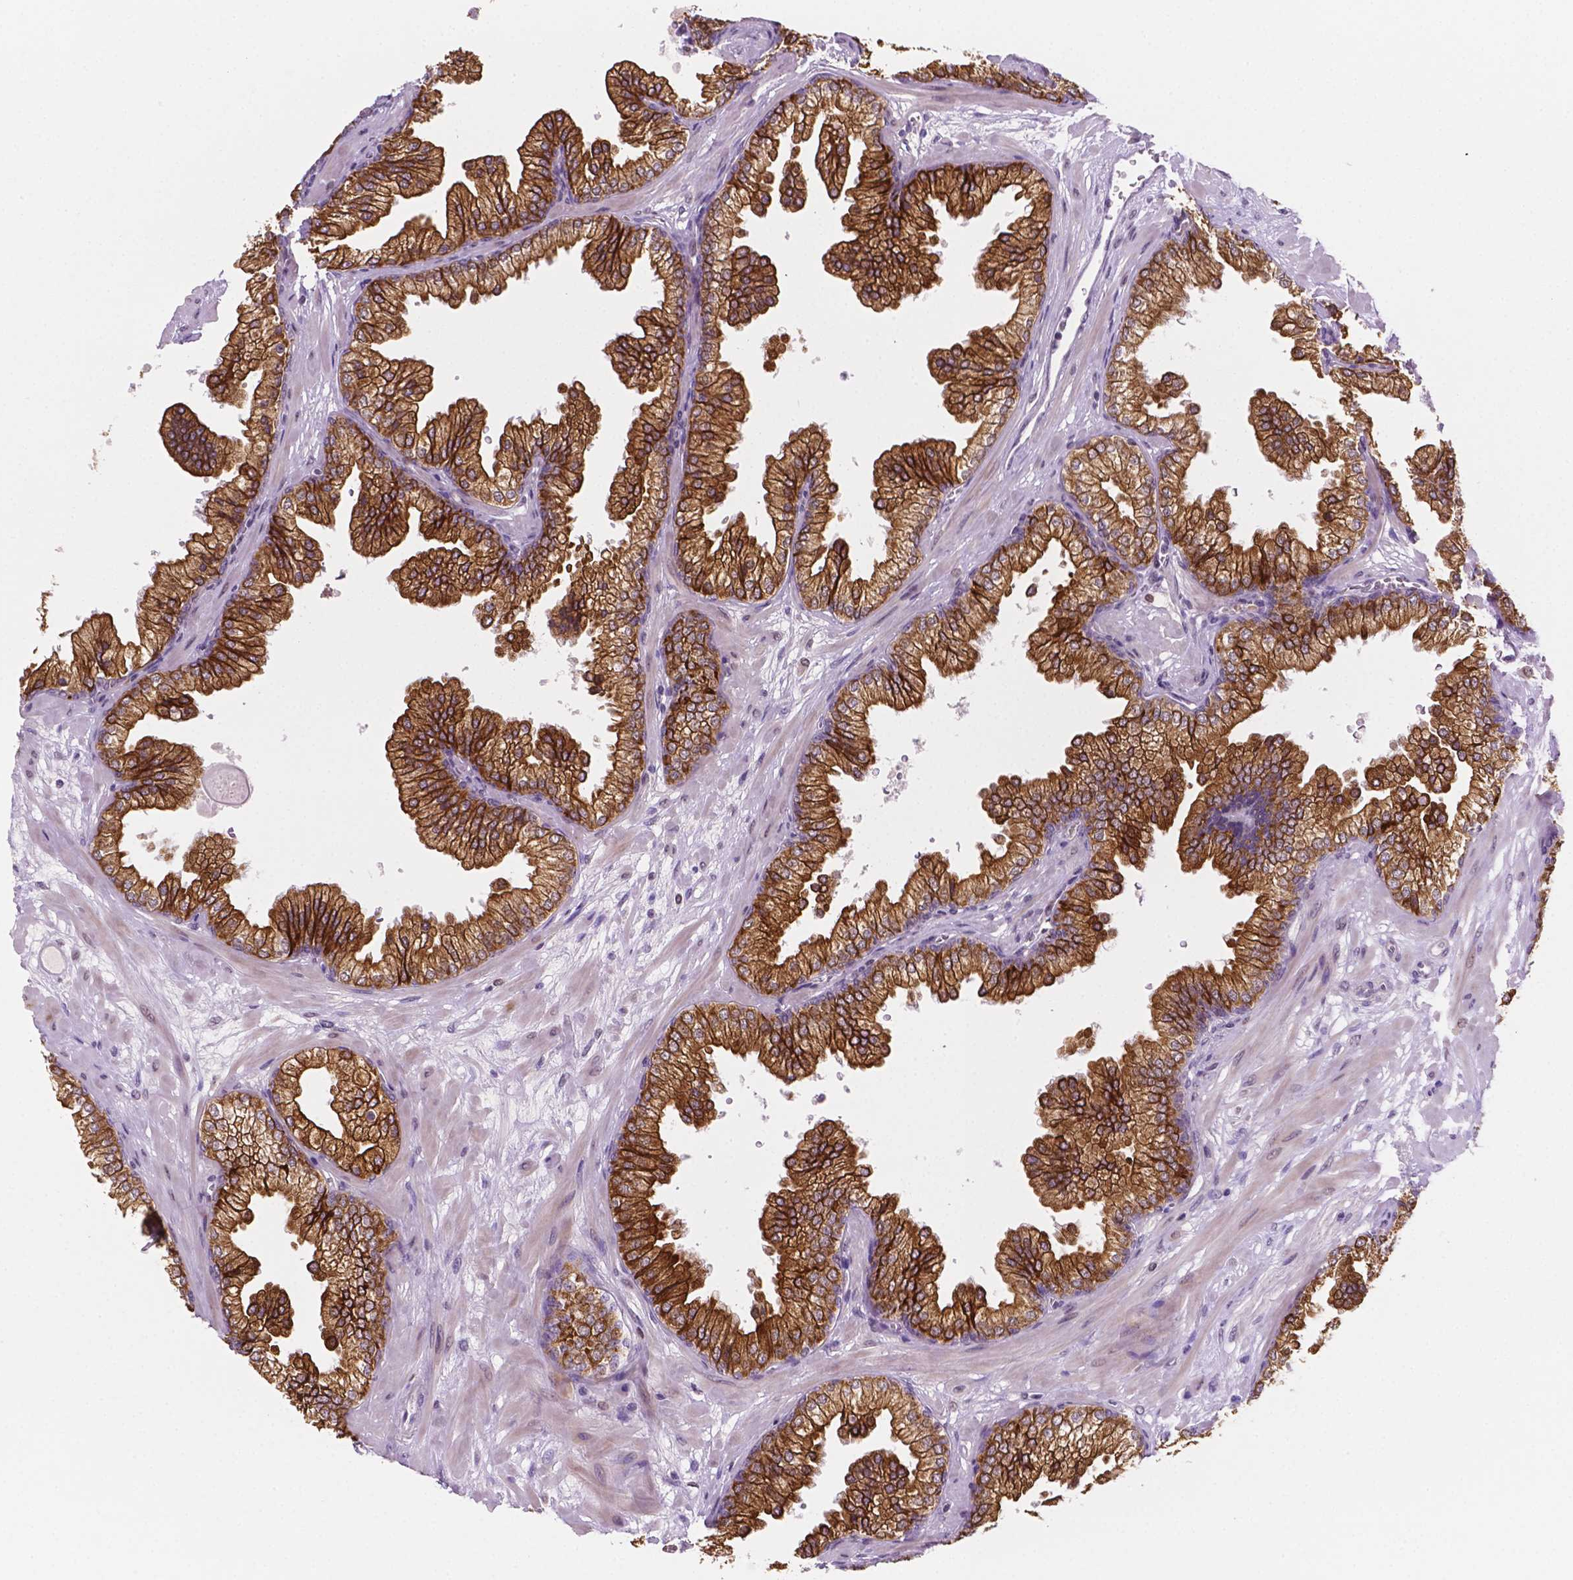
{"staining": {"intensity": "strong", "quantity": ">75%", "location": "cytoplasmic/membranous"}, "tissue": "prostate", "cell_type": "Glandular cells", "image_type": "normal", "snomed": [{"axis": "morphology", "description": "Normal tissue, NOS"}, {"axis": "topography", "description": "Prostate"}, {"axis": "topography", "description": "Peripheral nerve tissue"}], "caption": "IHC of benign prostate shows high levels of strong cytoplasmic/membranous positivity in about >75% of glandular cells.", "gene": "SHLD3", "patient": {"sex": "male", "age": 61}}